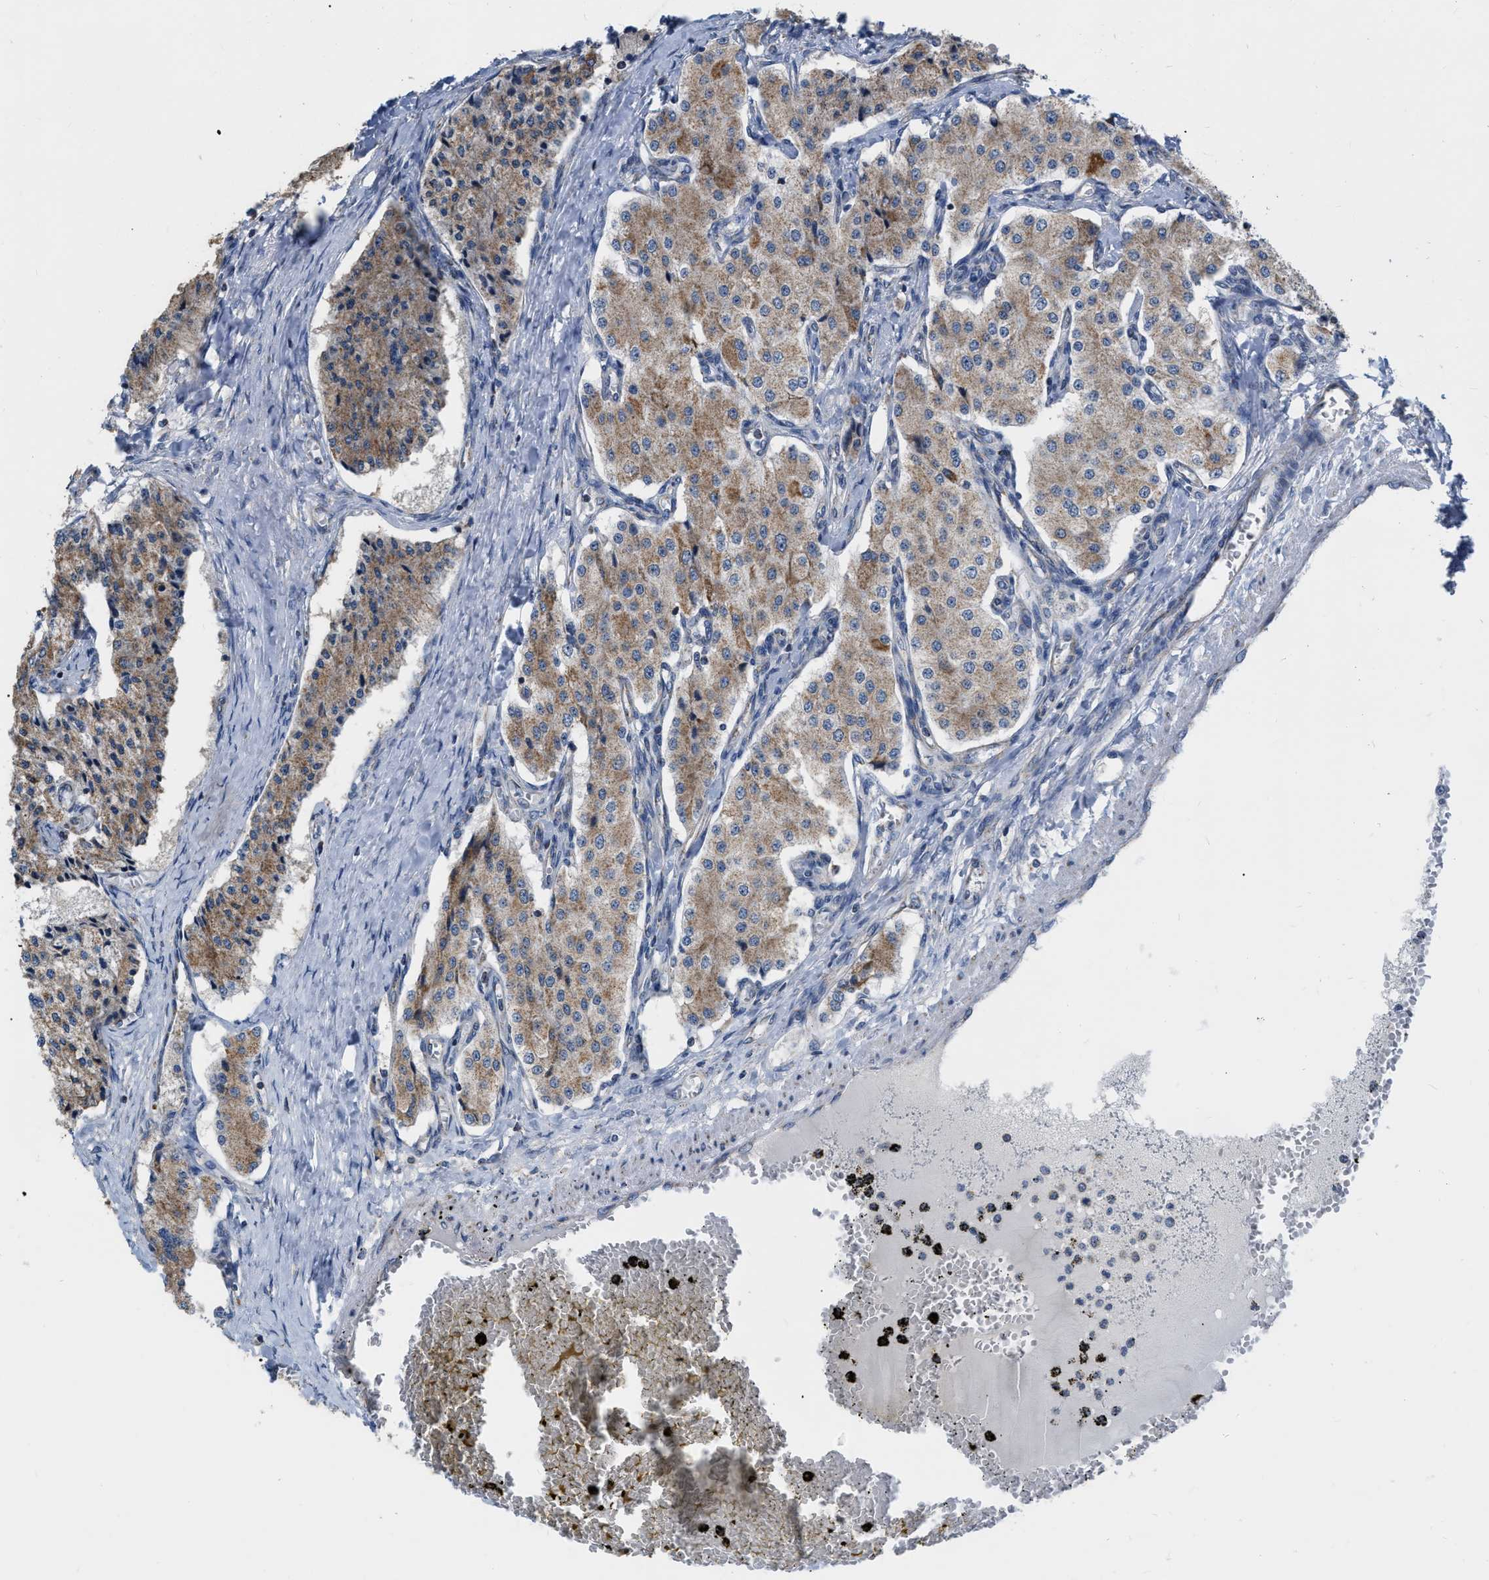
{"staining": {"intensity": "moderate", "quantity": ">75%", "location": "cytoplasmic/membranous"}, "tissue": "carcinoid", "cell_type": "Tumor cells", "image_type": "cancer", "snomed": [{"axis": "morphology", "description": "Carcinoid, malignant, NOS"}, {"axis": "topography", "description": "Colon"}], "caption": "Protein staining exhibits moderate cytoplasmic/membranous positivity in approximately >75% of tumor cells in carcinoid (malignant). (IHC, brightfield microscopy, high magnification).", "gene": "DDX56", "patient": {"sex": "female", "age": 52}}